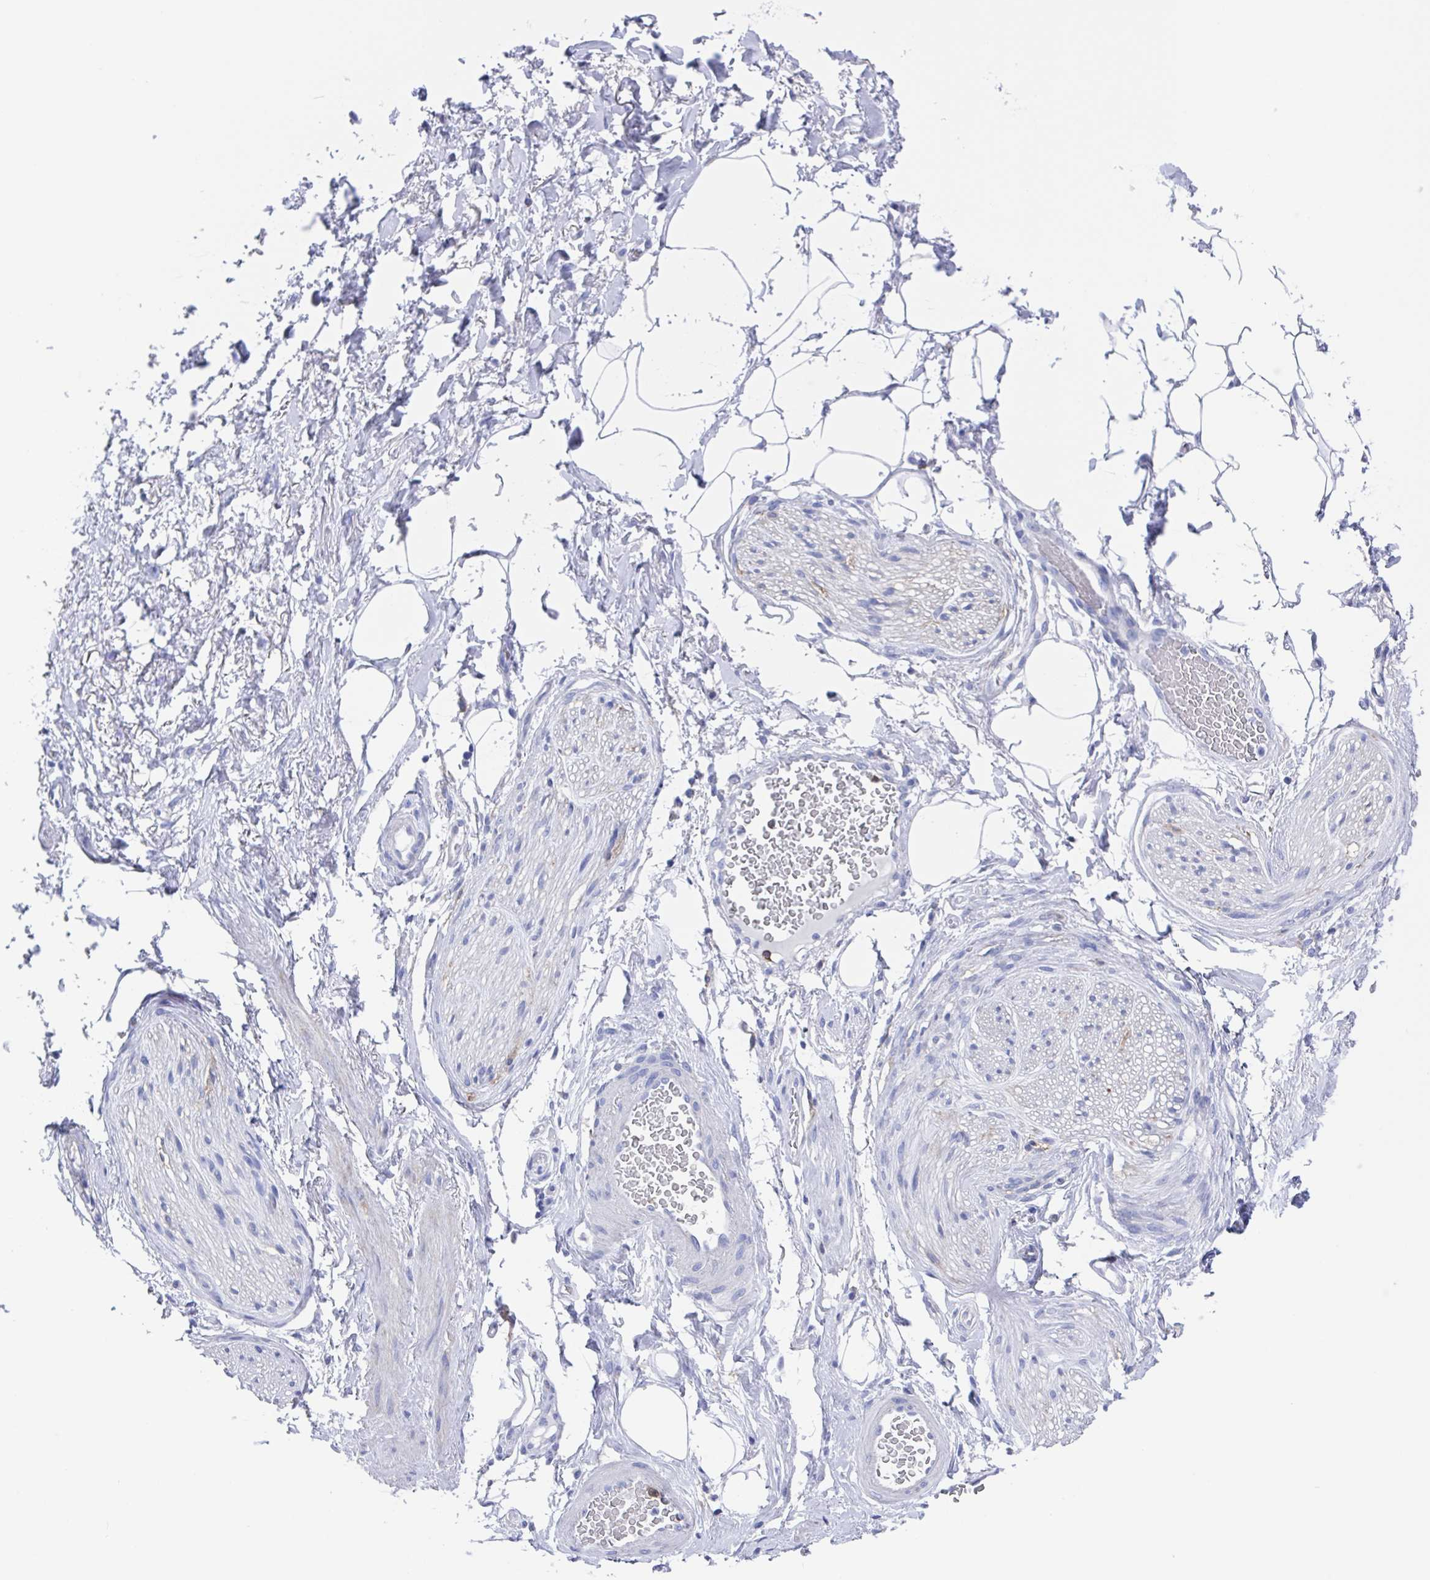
{"staining": {"intensity": "negative", "quantity": "none", "location": "none"}, "tissue": "adipose tissue", "cell_type": "Adipocytes", "image_type": "normal", "snomed": [{"axis": "morphology", "description": "Normal tissue, NOS"}, {"axis": "topography", "description": "Vagina"}, {"axis": "topography", "description": "Peripheral nerve tissue"}], "caption": "Immunohistochemistry histopathology image of benign adipose tissue: human adipose tissue stained with DAB (3,3'-diaminobenzidine) displays no significant protein expression in adipocytes. Brightfield microscopy of IHC stained with DAB (3,3'-diaminobenzidine) (brown) and hematoxylin (blue), captured at high magnification.", "gene": "FCGR3A", "patient": {"sex": "female", "age": 71}}